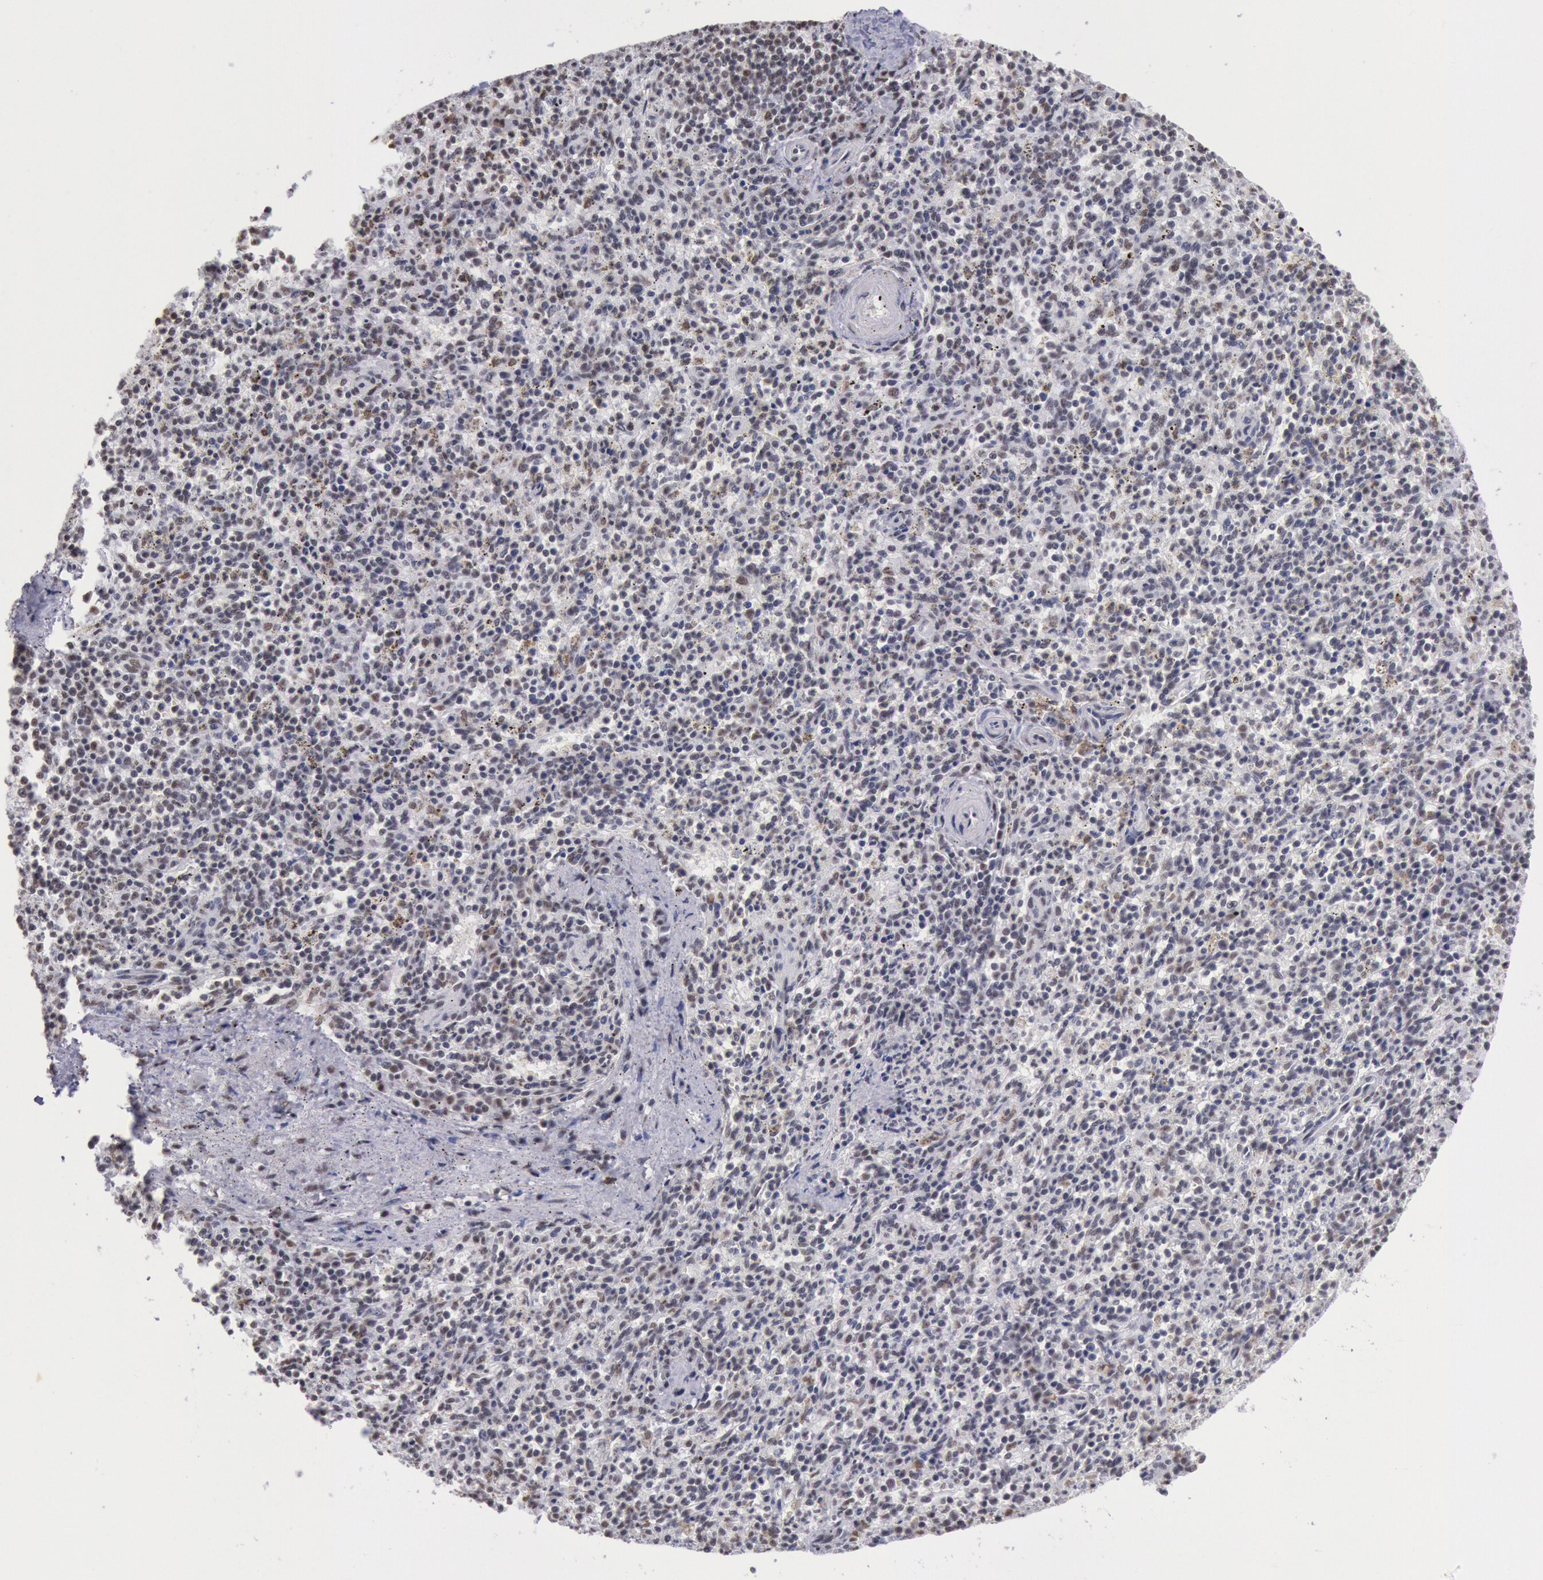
{"staining": {"intensity": "moderate", "quantity": "<25%", "location": "nuclear"}, "tissue": "spleen", "cell_type": "Cells in red pulp", "image_type": "normal", "snomed": [{"axis": "morphology", "description": "Normal tissue, NOS"}, {"axis": "topography", "description": "Spleen"}], "caption": "Normal spleen exhibits moderate nuclear expression in about <25% of cells in red pulp.", "gene": "SNRPD3", "patient": {"sex": "male", "age": 72}}